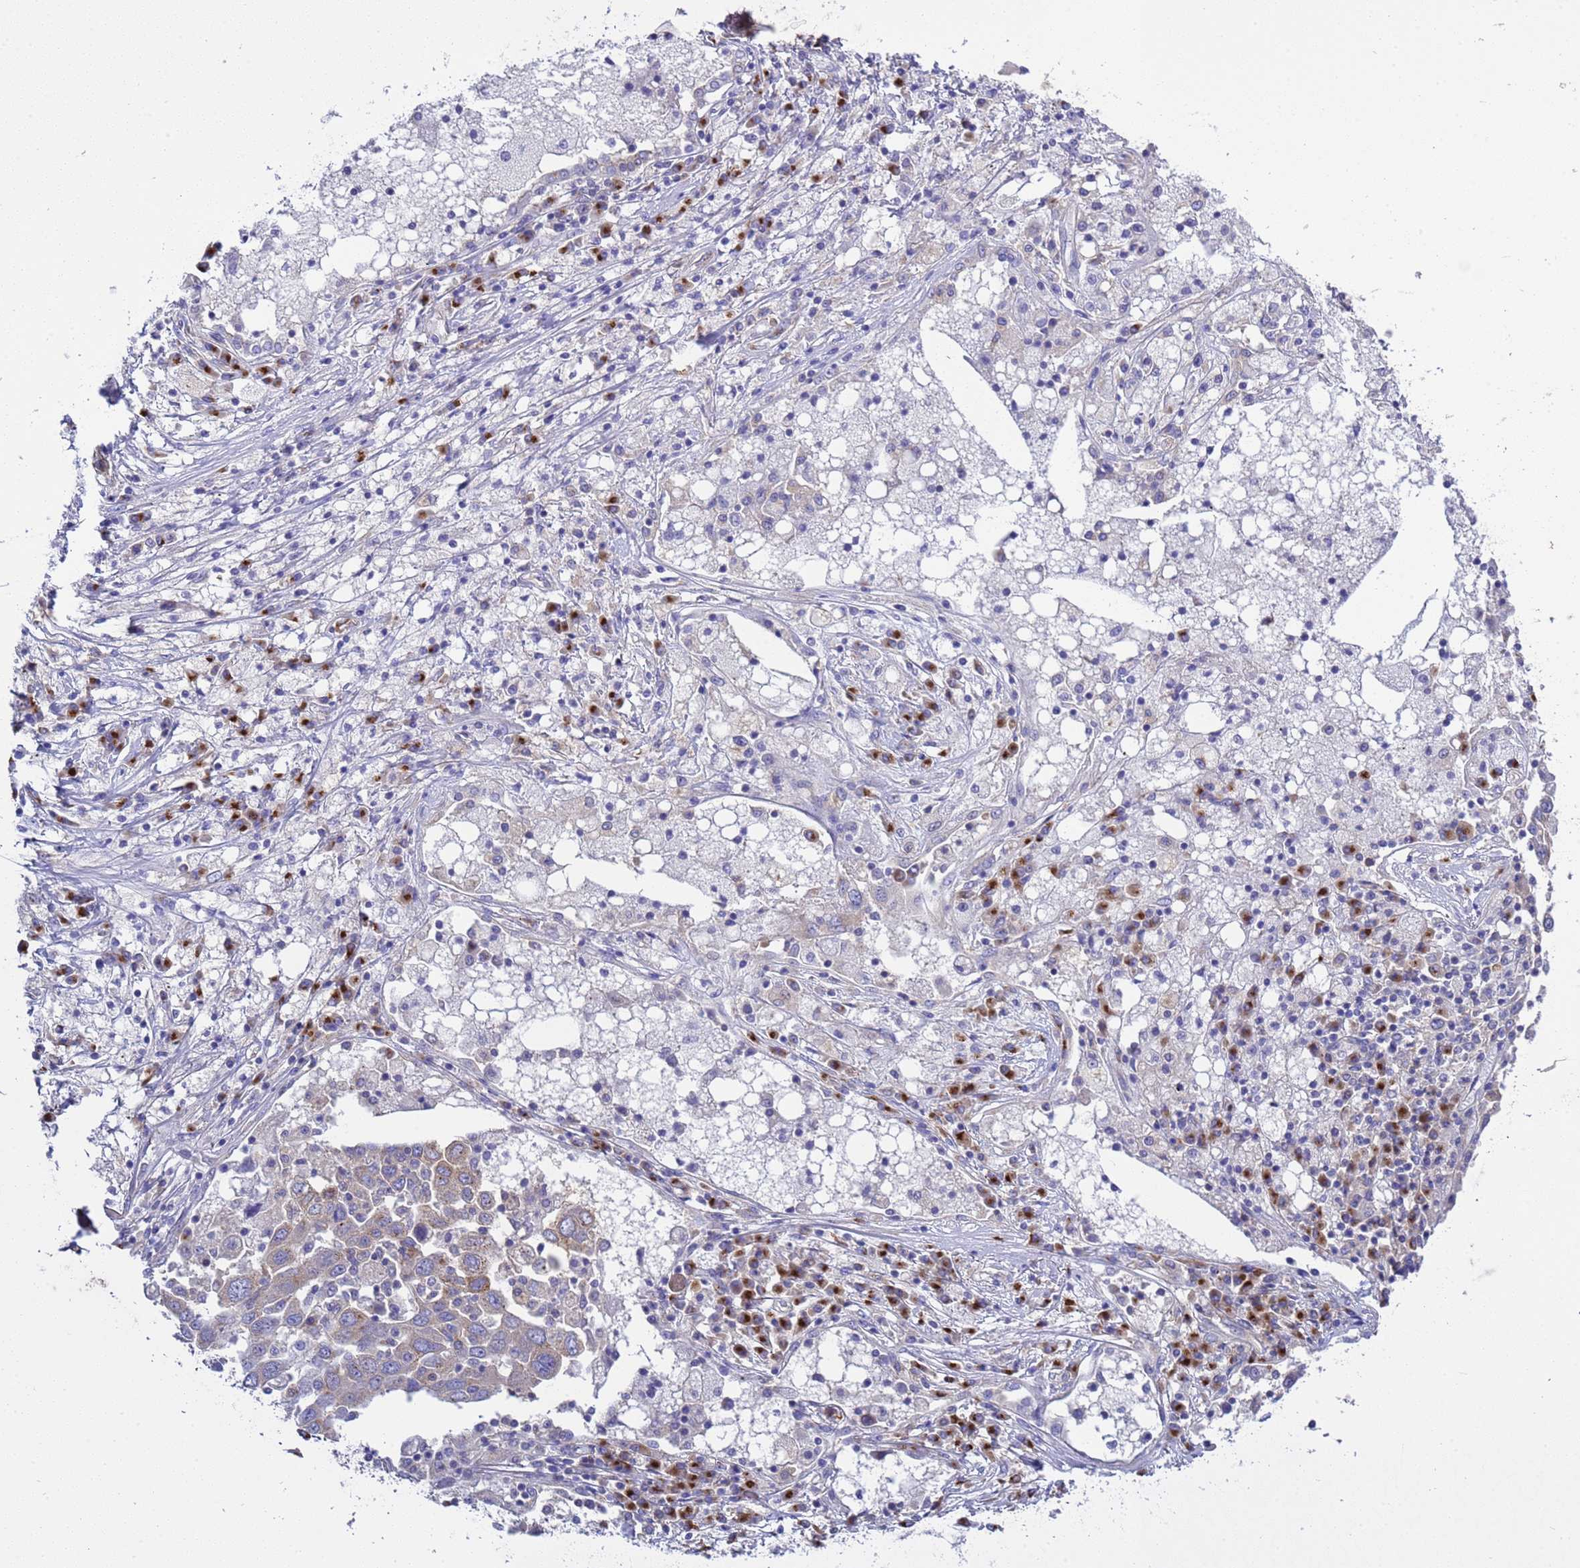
{"staining": {"intensity": "negative", "quantity": "none", "location": "none"}, "tissue": "lung cancer", "cell_type": "Tumor cells", "image_type": "cancer", "snomed": [{"axis": "morphology", "description": "Squamous cell carcinoma, NOS"}, {"axis": "topography", "description": "Lung"}], "caption": "There is no significant staining in tumor cells of squamous cell carcinoma (lung). The staining is performed using DAB (3,3'-diaminobenzidine) brown chromogen with nuclei counter-stained in using hematoxylin.", "gene": "ANAPC1", "patient": {"sex": "male", "age": 65}}